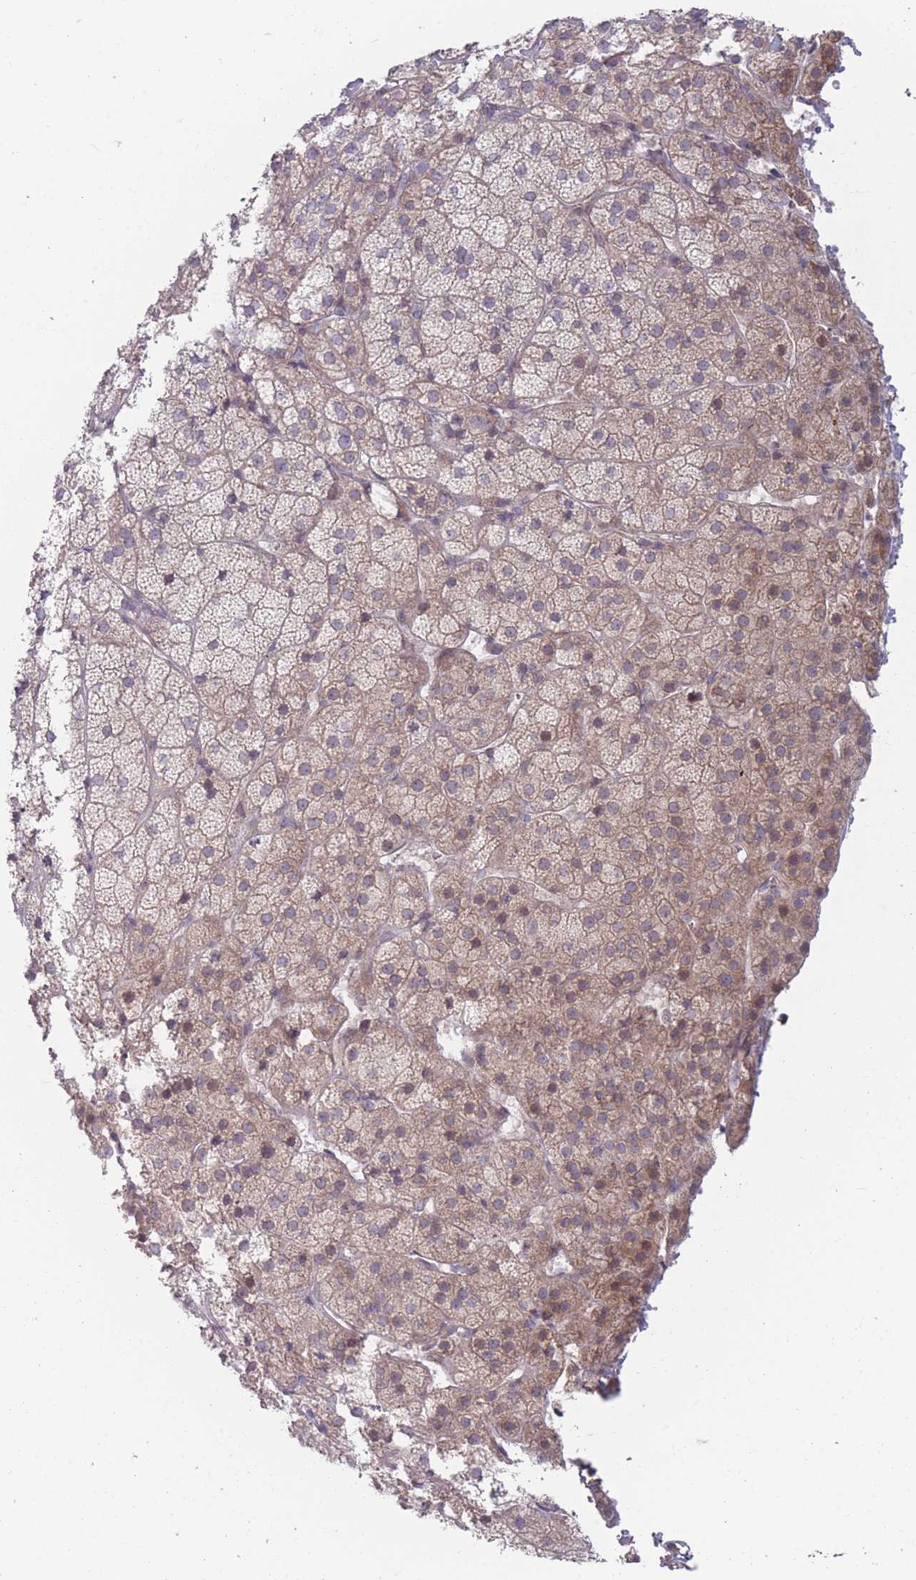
{"staining": {"intensity": "moderate", "quantity": "<25%", "location": "cytoplasmic/membranous"}, "tissue": "adrenal gland", "cell_type": "Glandular cells", "image_type": "normal", "snomed": [{"axis": "morphology", "description": "Normal tissue, NOS"}, {"axis": "topography", "description": "Adrenal gland"}], "caption": "An immunohistochemistry (IHC) photomicrograph of unremarkable tissue is shown. Protein staining in brown shows moderate cytoplasmic/membranous positivity in adrenal gland within glandular cells.", "gene": "VRK2", "patient": {"sex": "female", "age": 70}}